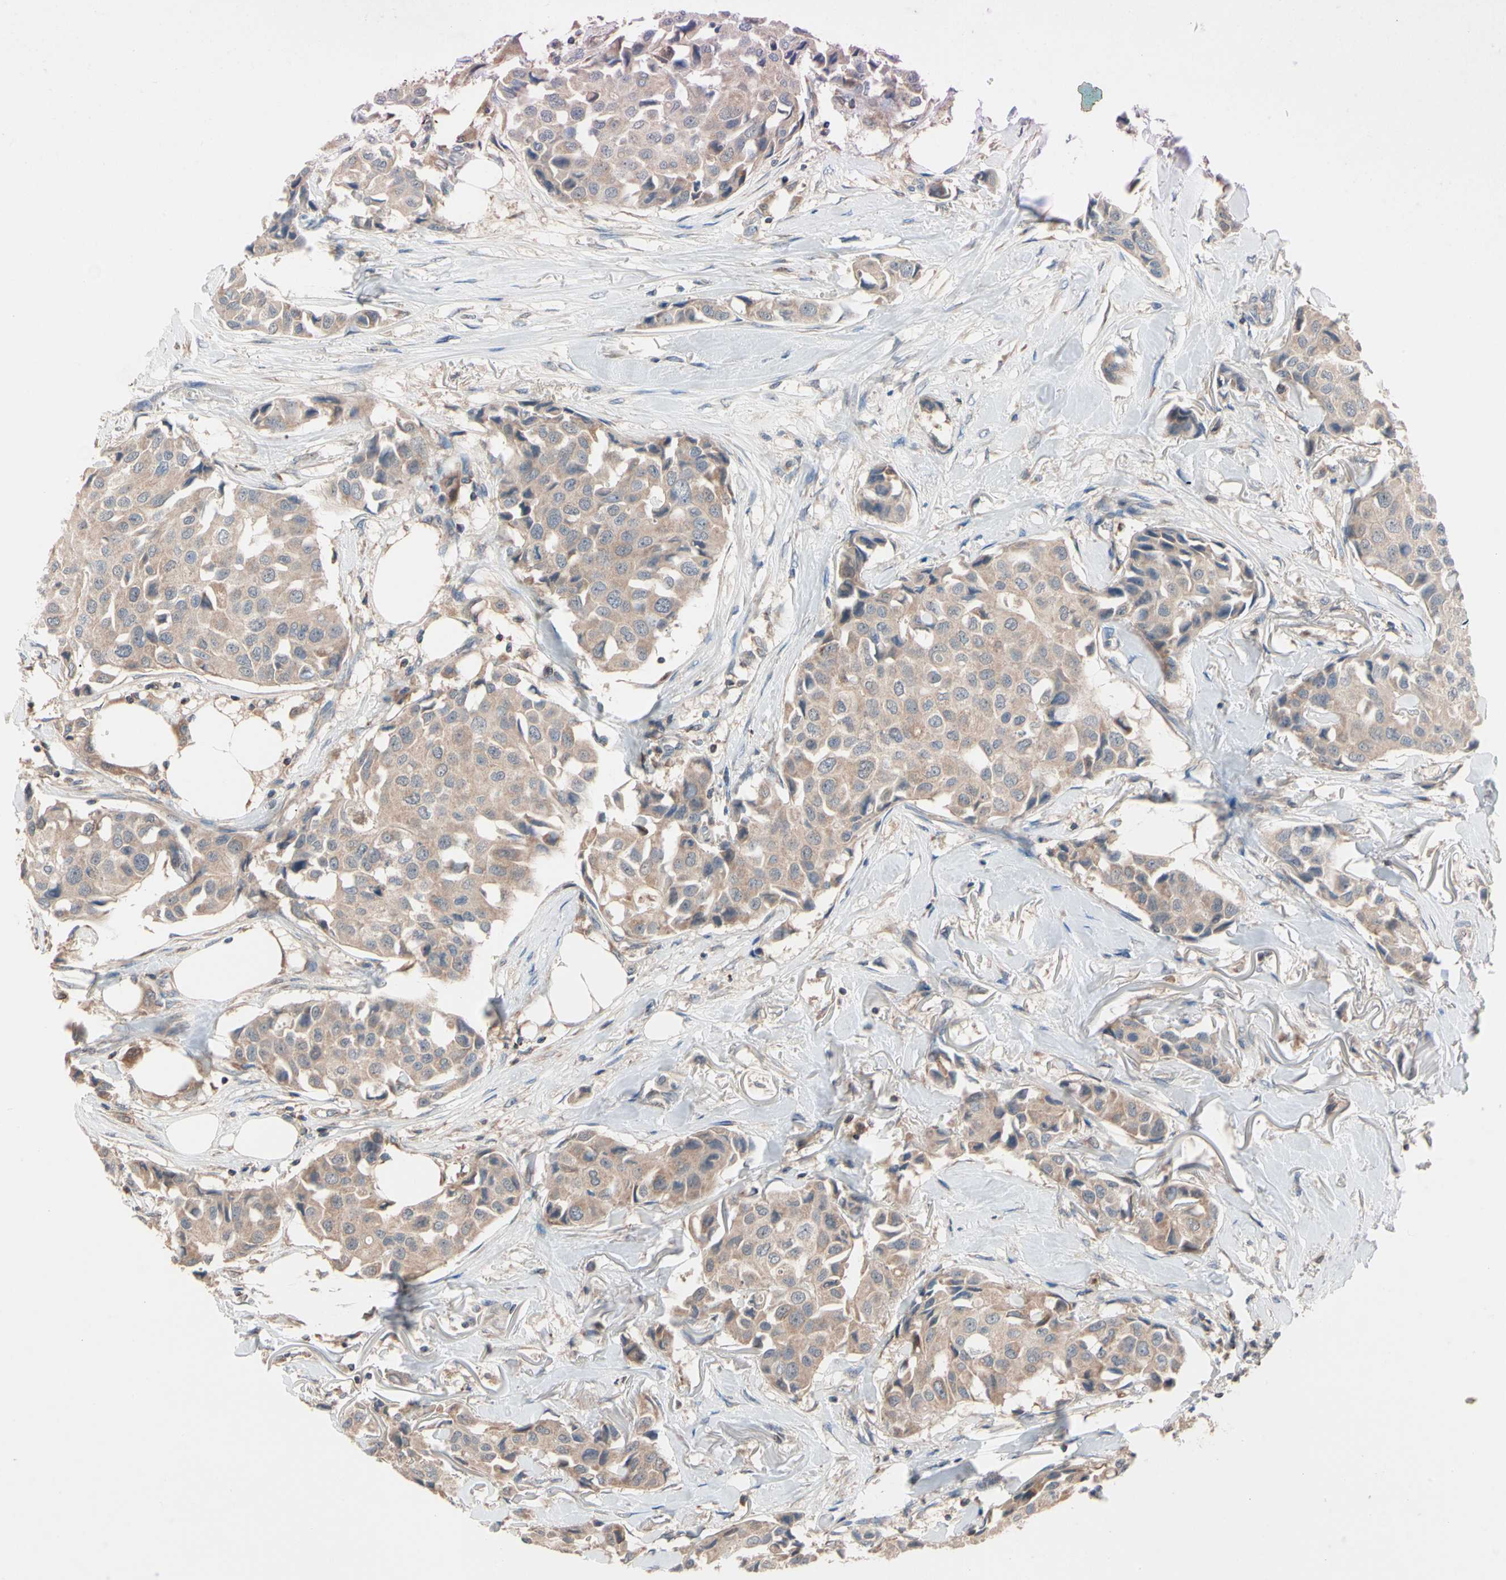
{"staining": {"intensity": "moderate", "quantity": ">75%", "location": "cytoplasmic/membranous"}, "tissue": "breast cancer", "cell_type": "Tumor cells", "image_type": "cancer", "snomed": [{"axis": "morphology", "description": "Duct carcinoma"}, {"axis": "topography", "description": "Breast"}], "caption": "DAB immunohistochemical staining of human invasive ductal carcinoma (breast) reveals moderate cytoplasmic/membranous protein expression in approximately >75% of tumor cells.", "gene": "MTHFS", "patient": {"sex": "female", "age": 80}}